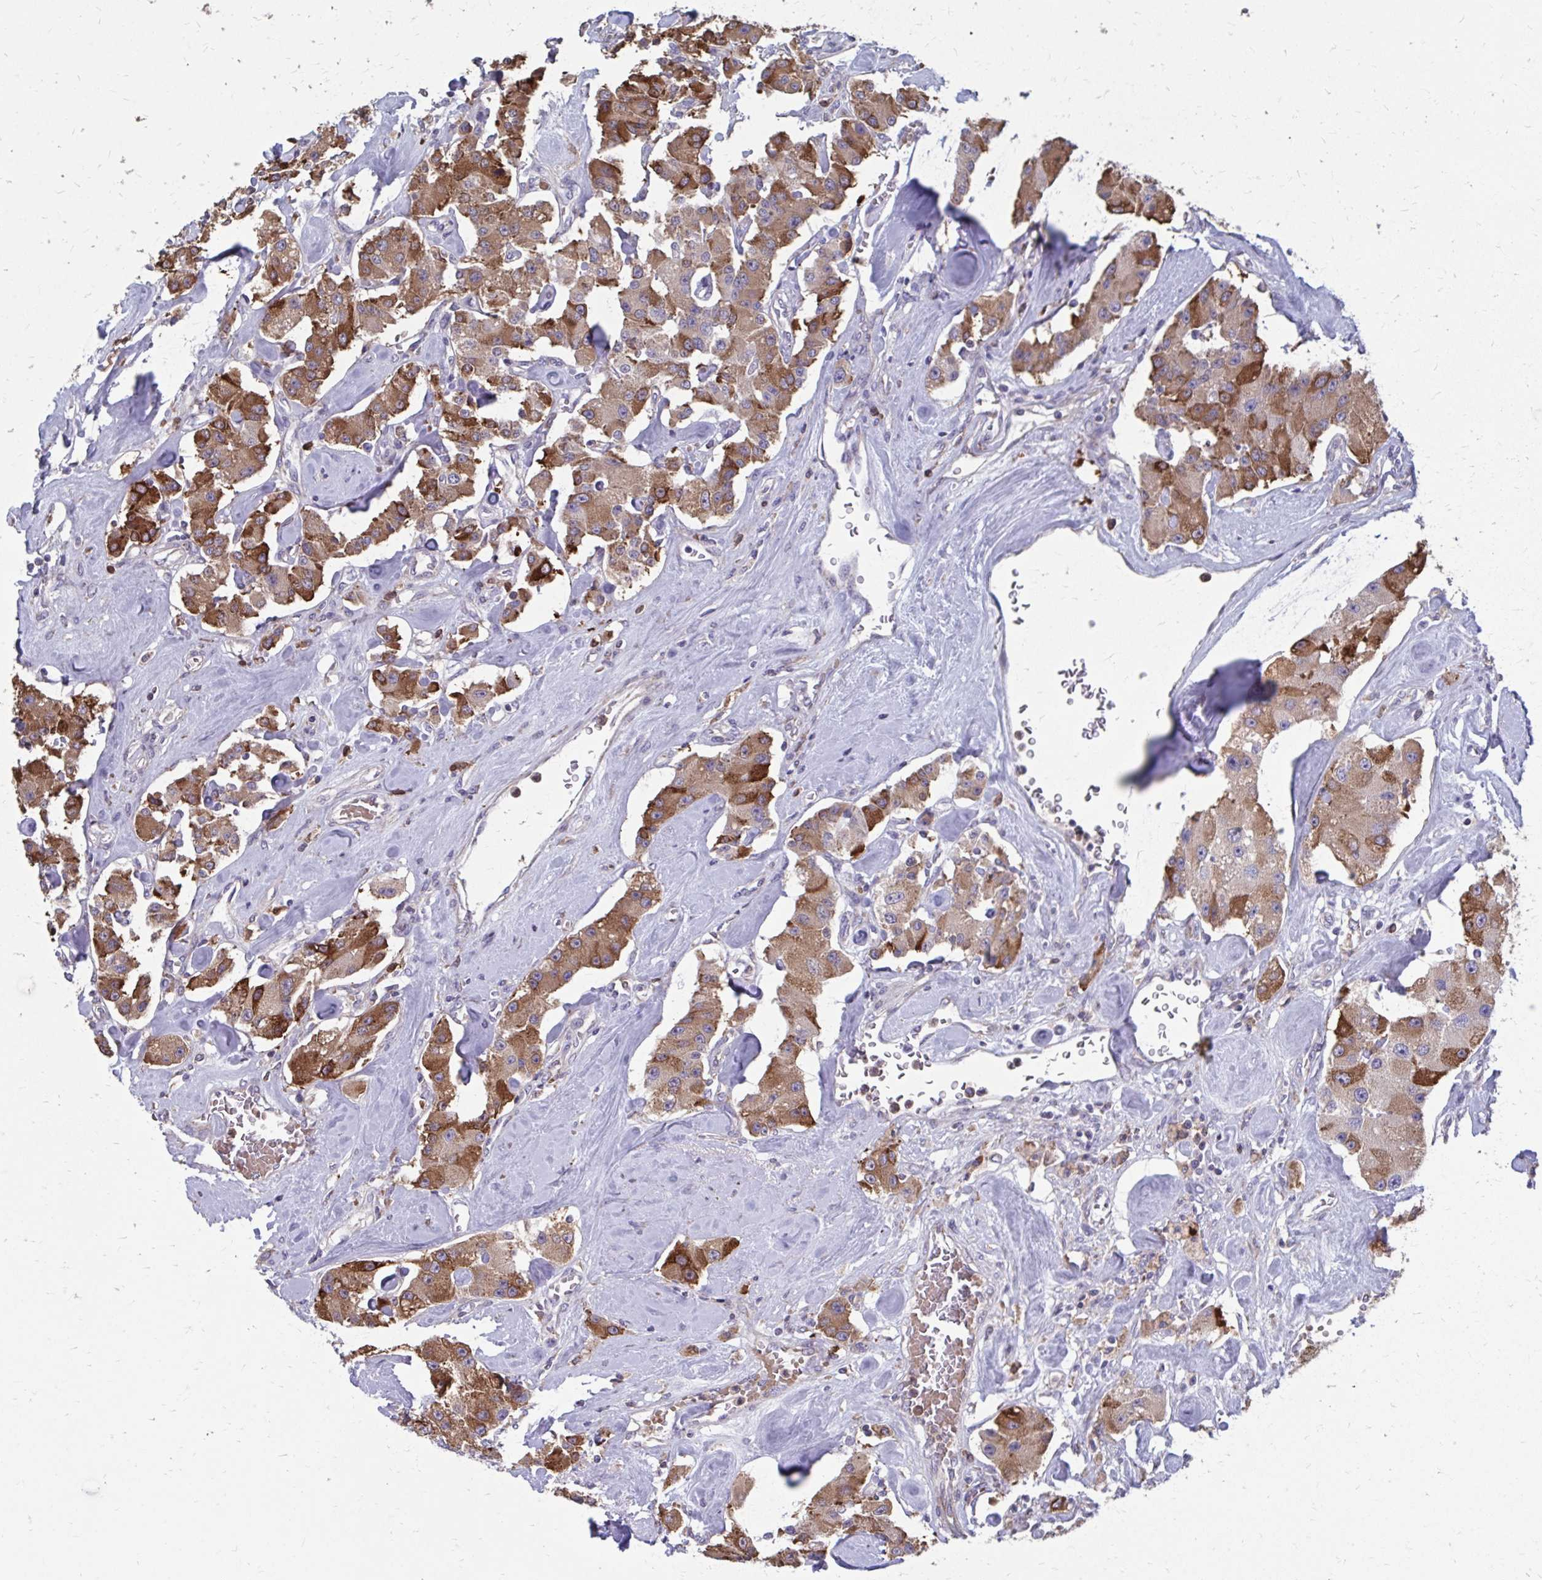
{"staining": {"intensity": "strong", "quantity": ">75%", "location": "cytoplasmic/membranous"}, "tissue": "carcinoid", "cell_type": "Tumor cells", "image_type": "cancer", "snomed": [{"axis": "morphology", "description": "Carcinoid, malignant, NOS"}, {"axis": "topography", "description": "Pancreas"}], "caption": "The immunohistochemical stain highlights strong cytoplasmic/membranous expression in tumor cells of carcinoid (malignant) tissue.", "gene": "FKBP2", "patient": {"sex": "male", "age": 41}}